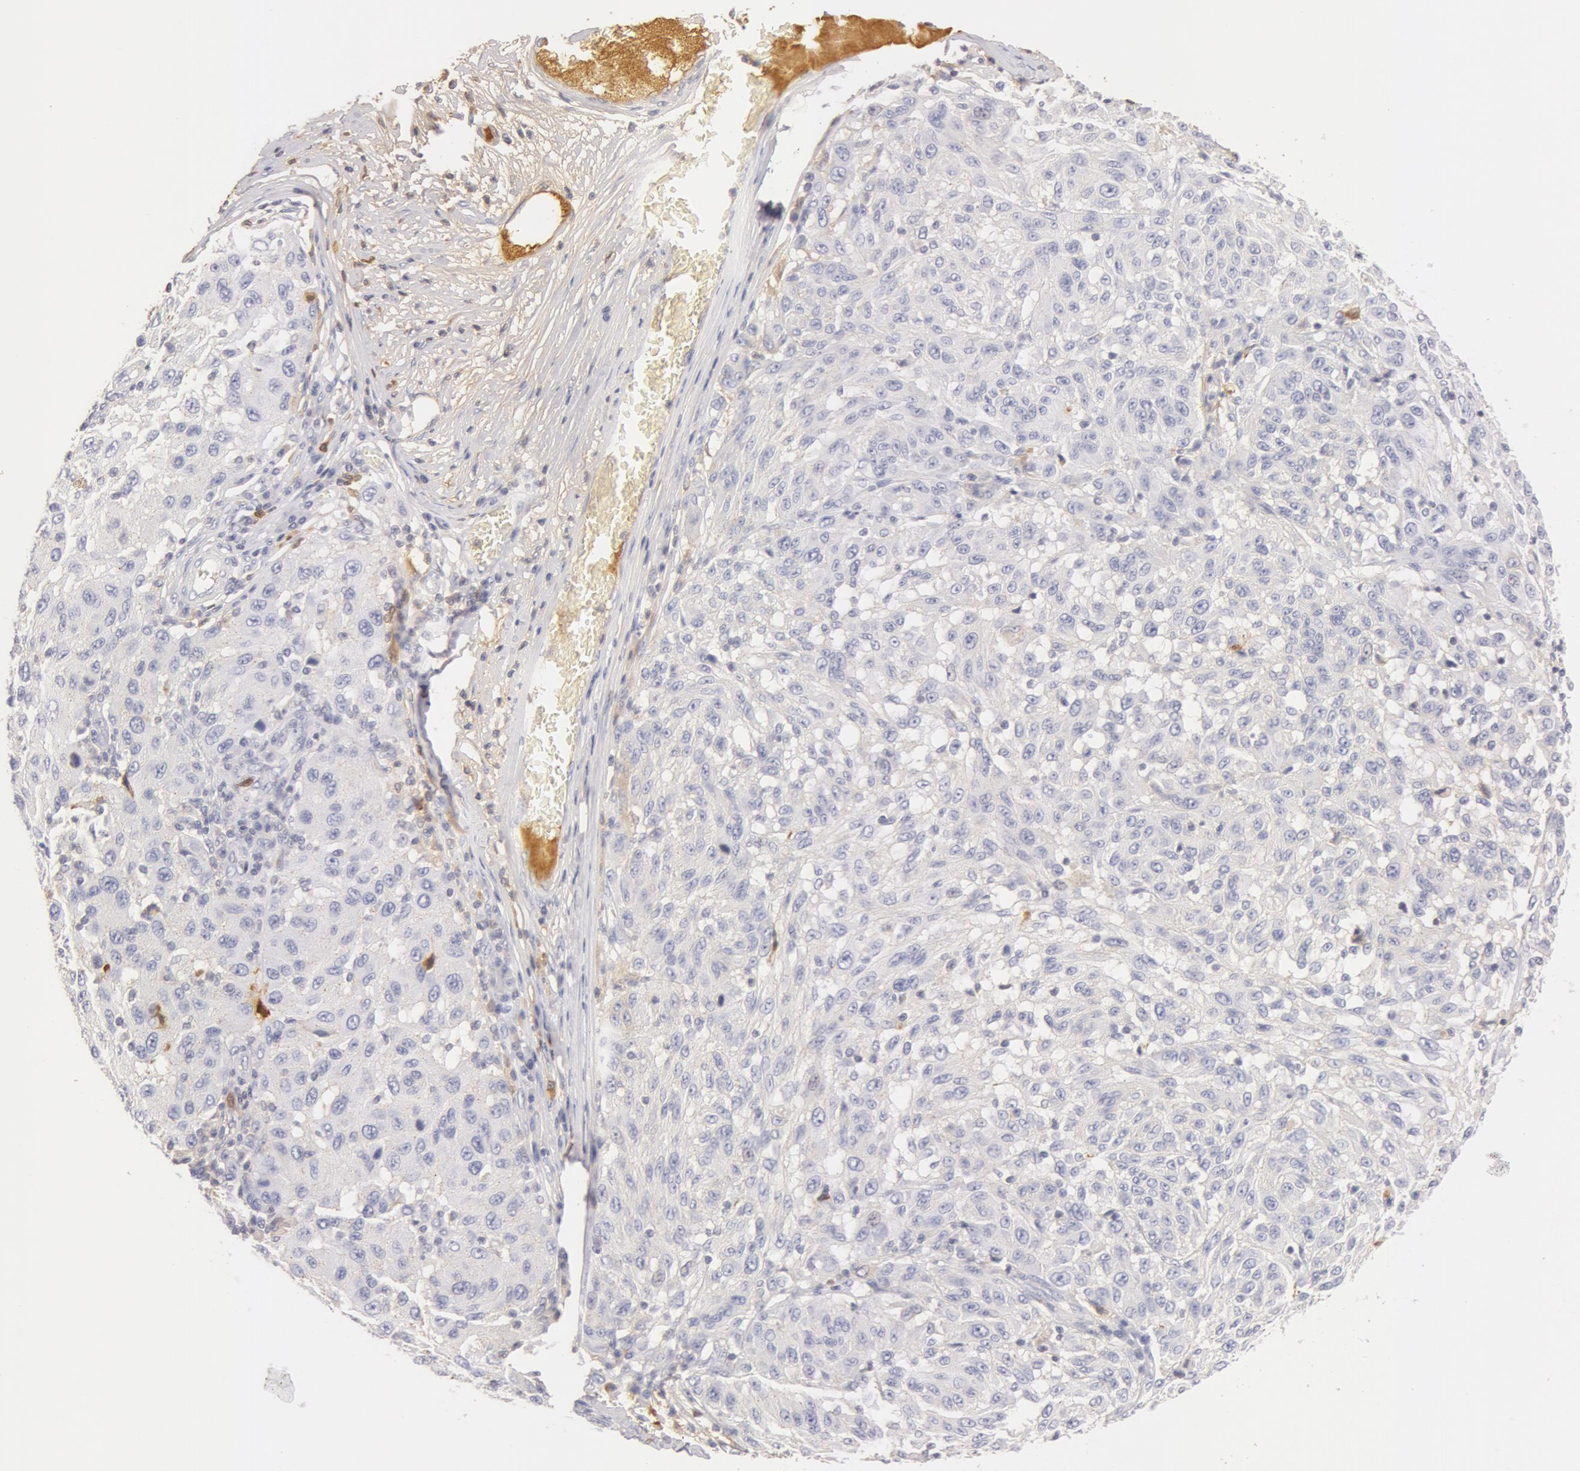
{"staining": {"intensity": "weak", "quantity": "<25%", "location": "cytoplasmic/membranous"}, "tissue": "melanoma", "cell_type": "Tumor cells", "image_type": "cancer", "snomed": [{"axis": "morphology", "description": "Malignant melanoma, NOS"}, {"axis": "topography", "description": "Skin"}], "caption": "The IHC histopathology image has no significant positivity in tumor cells of malignant melanoma tissue. (DAB (3,3'-diaminobenzidine) immunohistochemistry visualized using brightfield microscopy, high magnification).", "gene": "GC", "patient": {"sex": "female", "age": 77}}